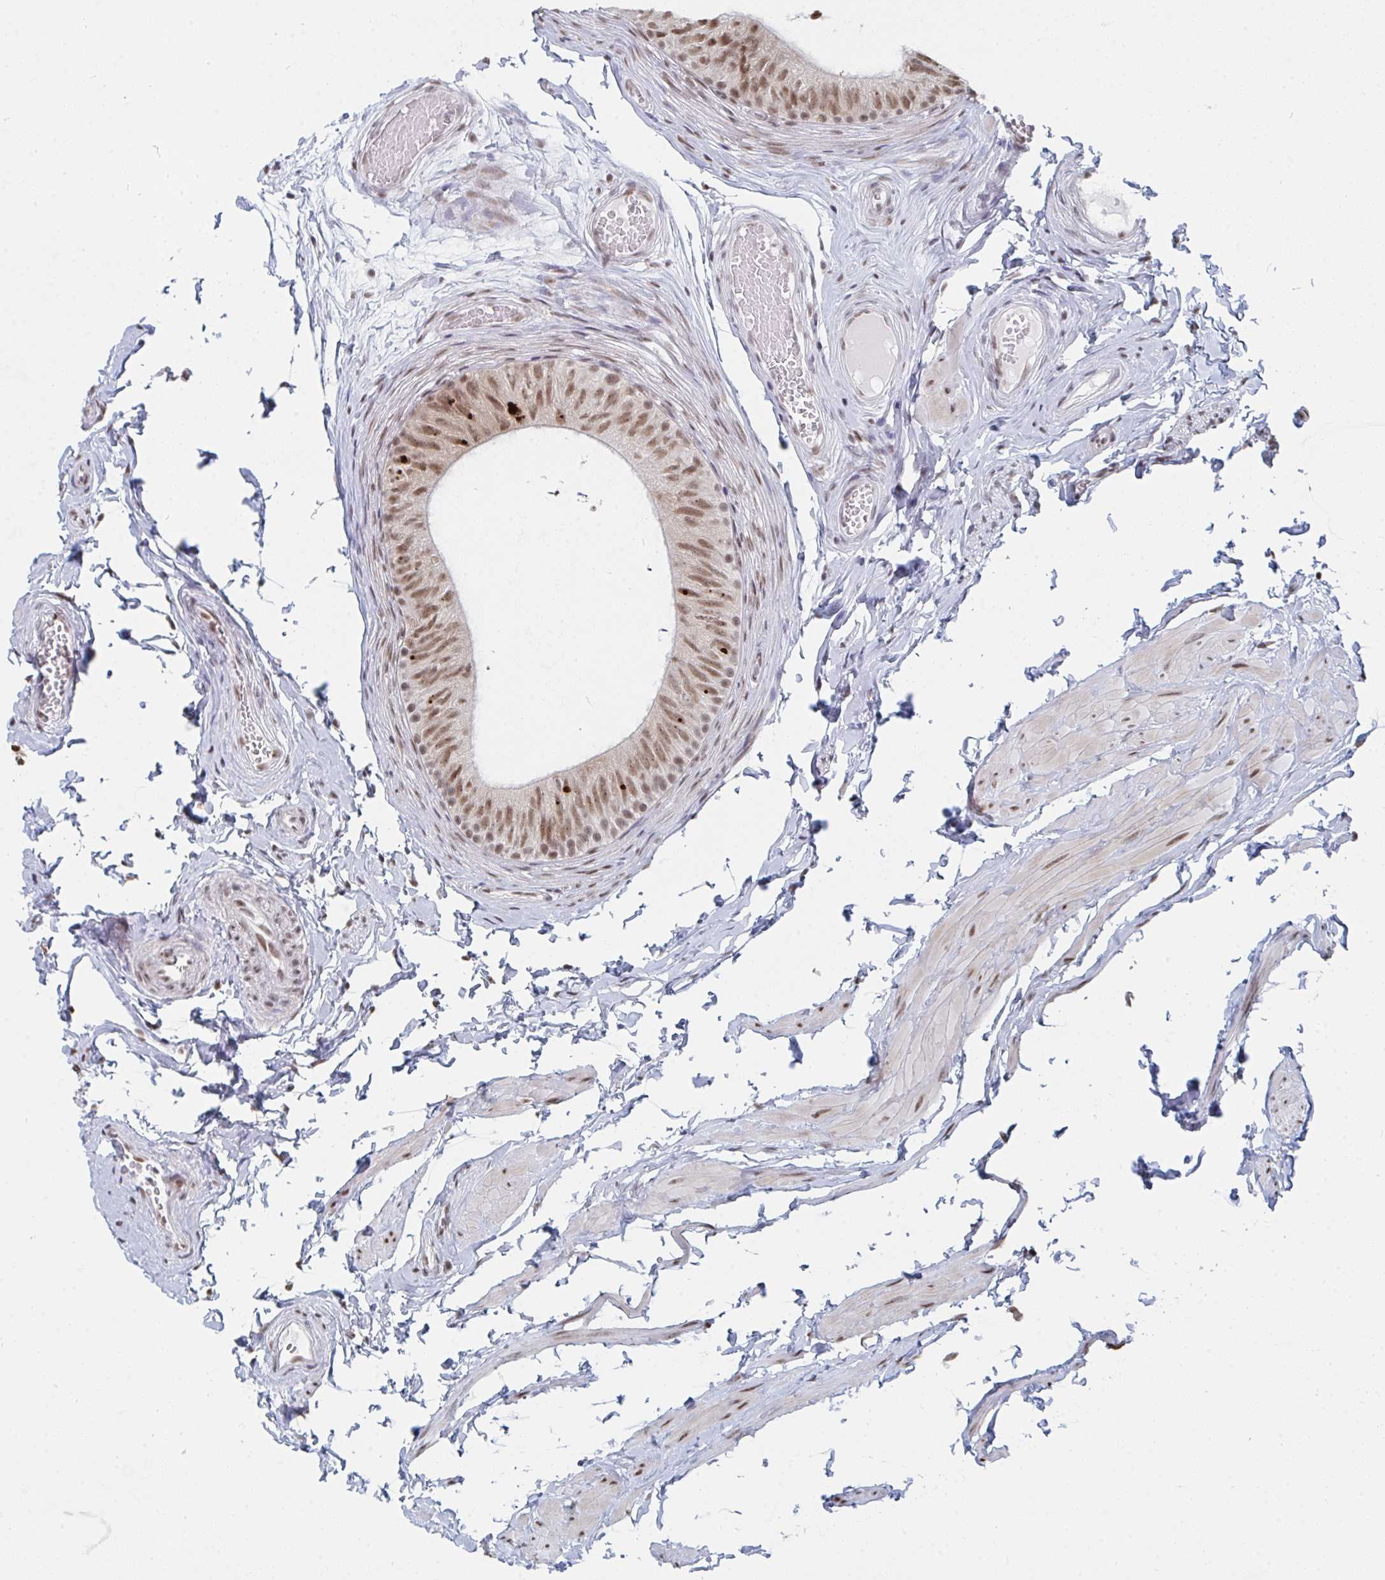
{"staining": {"intensity": "moderate", "quantity": ">75%", "location": "cytoplasmic/membranous,nuclear"}, "tissue": "epididymis", "cell_type": "Glandular cells", "image_type": "normal", "snomed": [{"axis": "morphology", "description": "Normal tissue, NOS"}, {"axis": "topography", "description": "Epididymis, spermatic cord, NOS"}, {"axis": "topography", "description": "Epididymis"}, {"axis": "topography", "description": "Peripheral nerve tissue"}], "caption": "DAB immunohistochemical staining of unremarkable epididymis shows moderate cytoplasmic/membranous,nuclear protein positivity in about >75% of glandular cells. (Brightfield microscopy of DAB IHC at high magnification).", "gene": "MBNL1", "patient": {"sex": "male", "age": 29}}